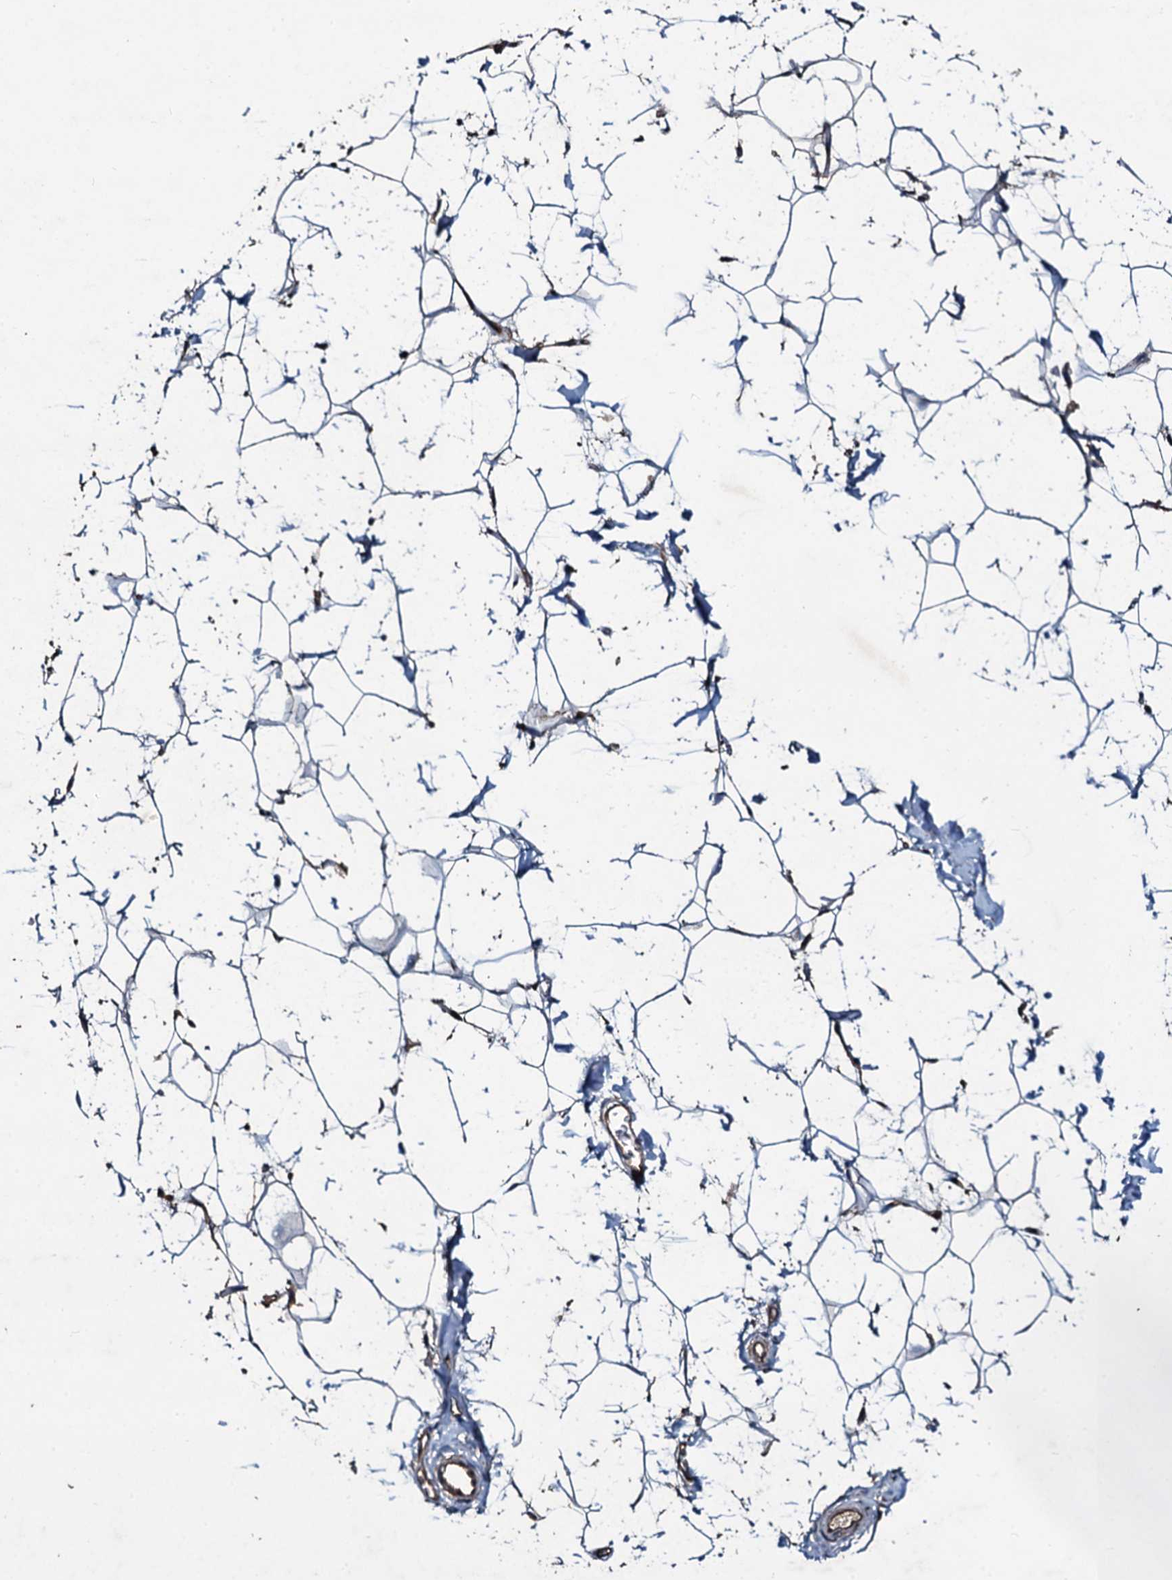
{"staining": {"intensity": "strong", "quantity": "25%-75%", "location": "cytoplasmic/membranous"}, "tissue": "adipose tissue", "cell_type": "Adipocytes", "image_type": "normal", "snomed": [{"axis": "morphology", "description": "Normal tissue, NOS"}, {"axis": "topography", "description": "Breast"}], "caption": "Protein expression analysis of benign human adipose tissue reveals strong cytoplasmic/membranous staining in about 25%-75% of adipocytes.", "gene": "DMAC2", "patient": {"sex": "female", "age": 26}}